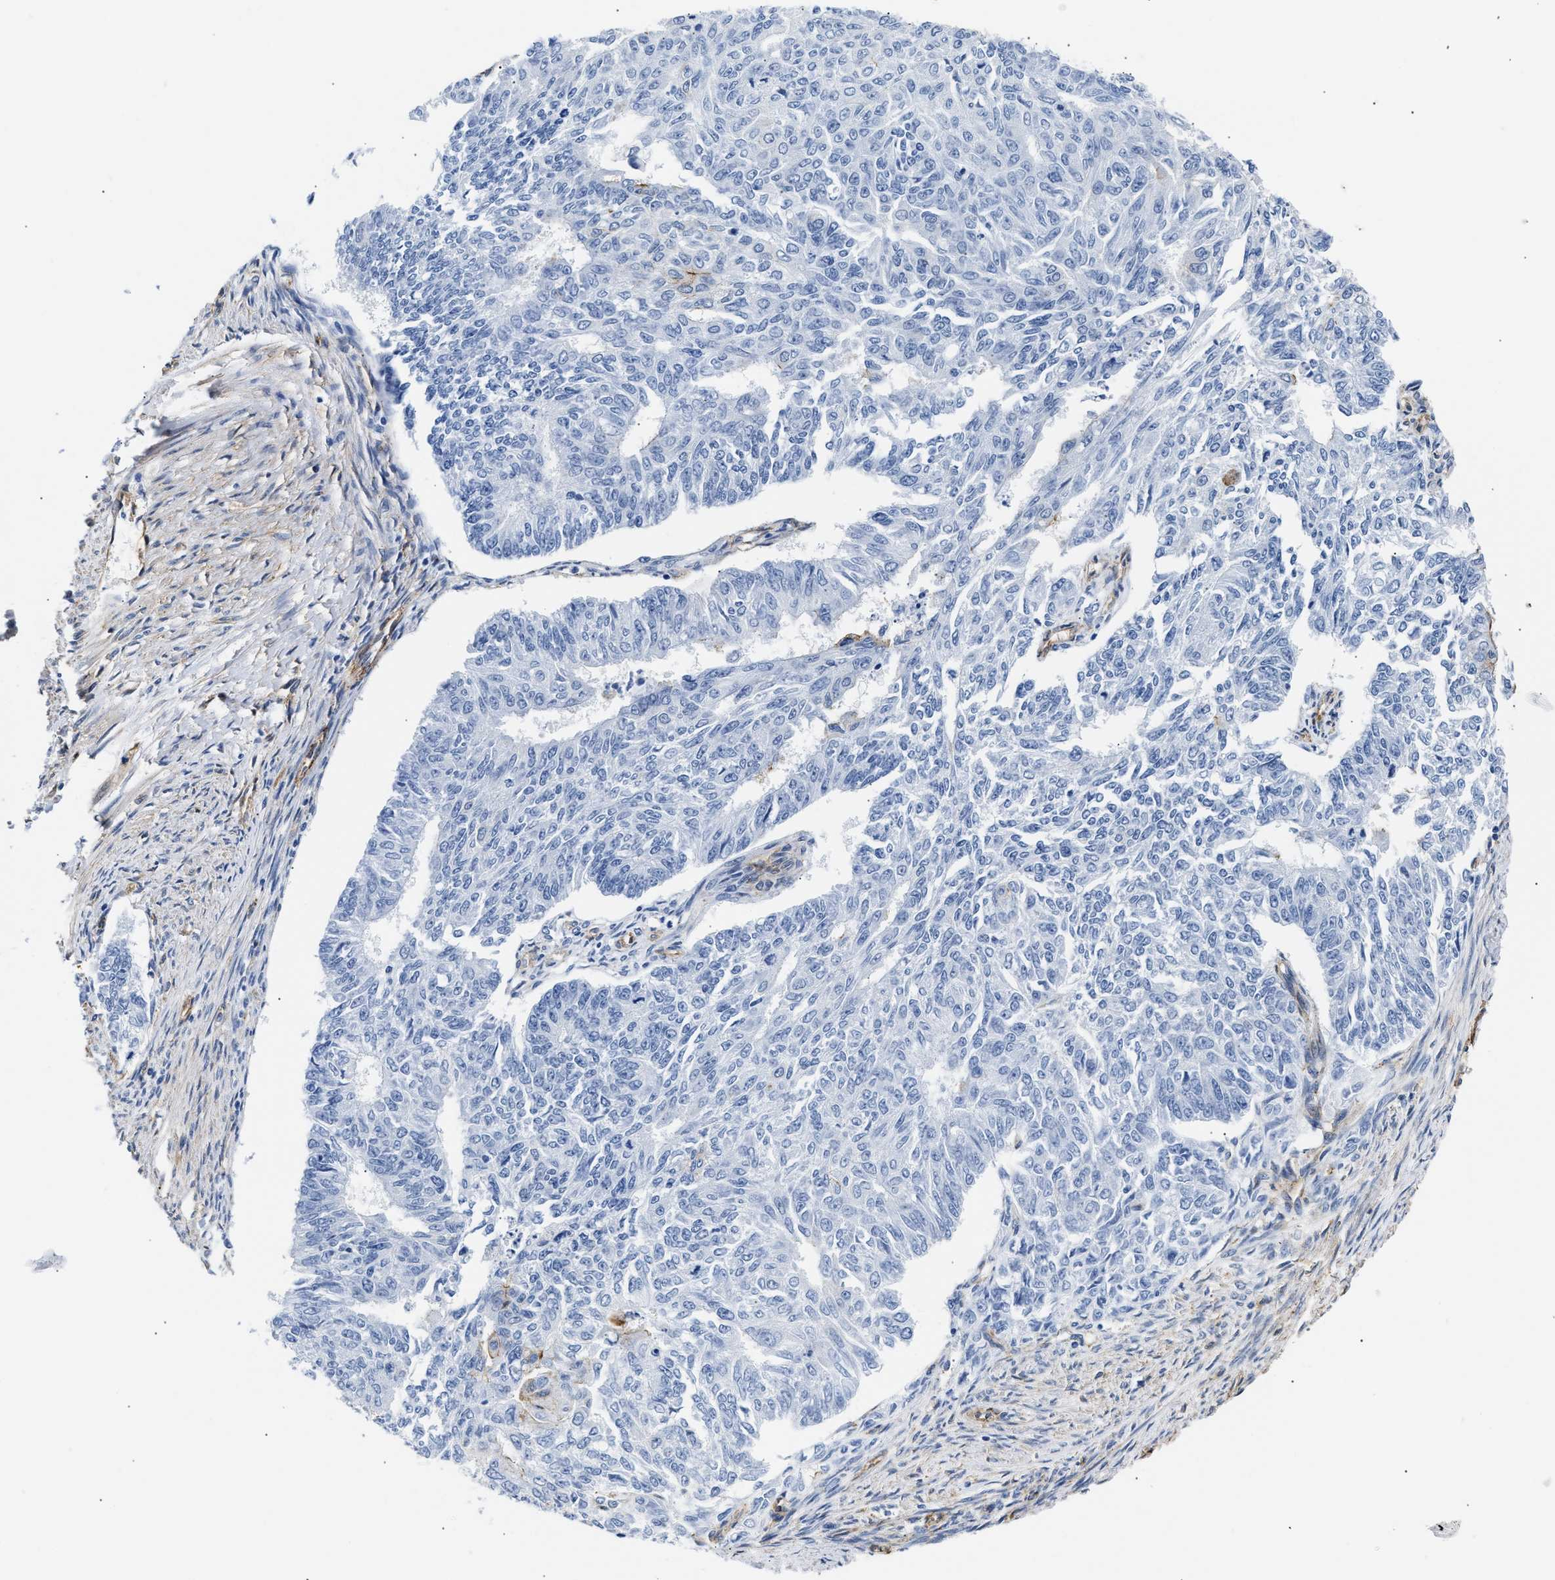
{"staining": {"intensity": "negative", "quantity": "none", "location": "none"}, "tissue": "endometrial cancer", "cell_type": "Tumor cells", "image_type": "cancer", "snomed": [{"axis": "morphology", "description": "Adenocarcinoma, NOS"}, {"axis": "topography", "description": "Endometrium"}], "caption": "Histopathology image shows no significant protein positivity in tumor cells of endometrial cancer (adenocarcinoma).", "gene": "TRIM29", "patient": {"sex": "female", "age": 32}}